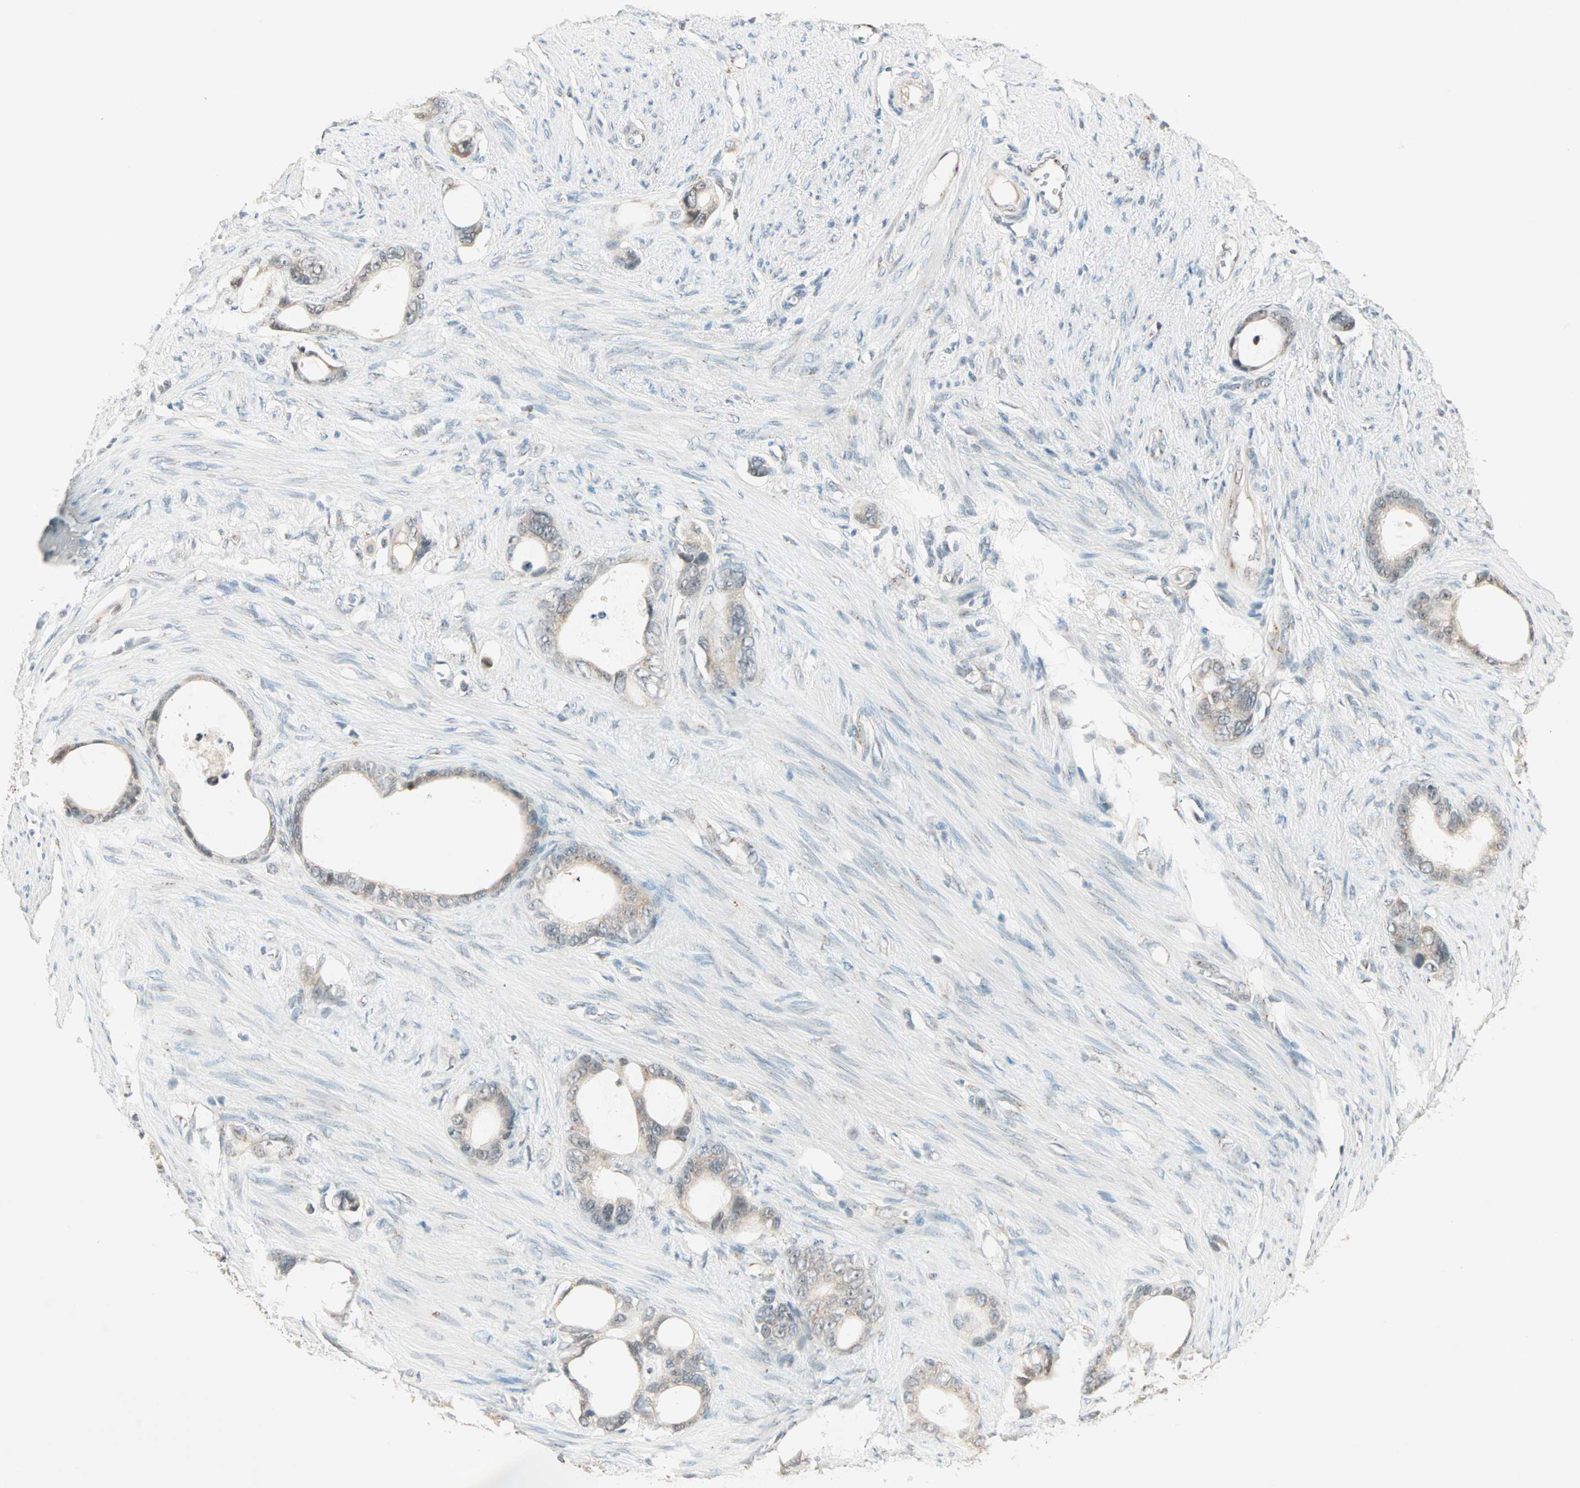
{"staining": {"intensity": "weak", "quantity": "<25%", "location": "cytoplasmic/membranous"}, "tissue": "stomach cancer", "cell_type": "Tumor cells", "image_type": "cancer", "snomed": [{"axis": "morphology", "description": "Adenocarcinoma, NOS"}, {"axis": "topography", "description": "Stomach"}], "caption": "DAB (3,3'-diaminobenzidine) immunohistochemical staining of human stomach cancer reveals no significant staining in tumor cells.", "gene": "PRDM2", "patient": {"sex": "female", "age": 75}}